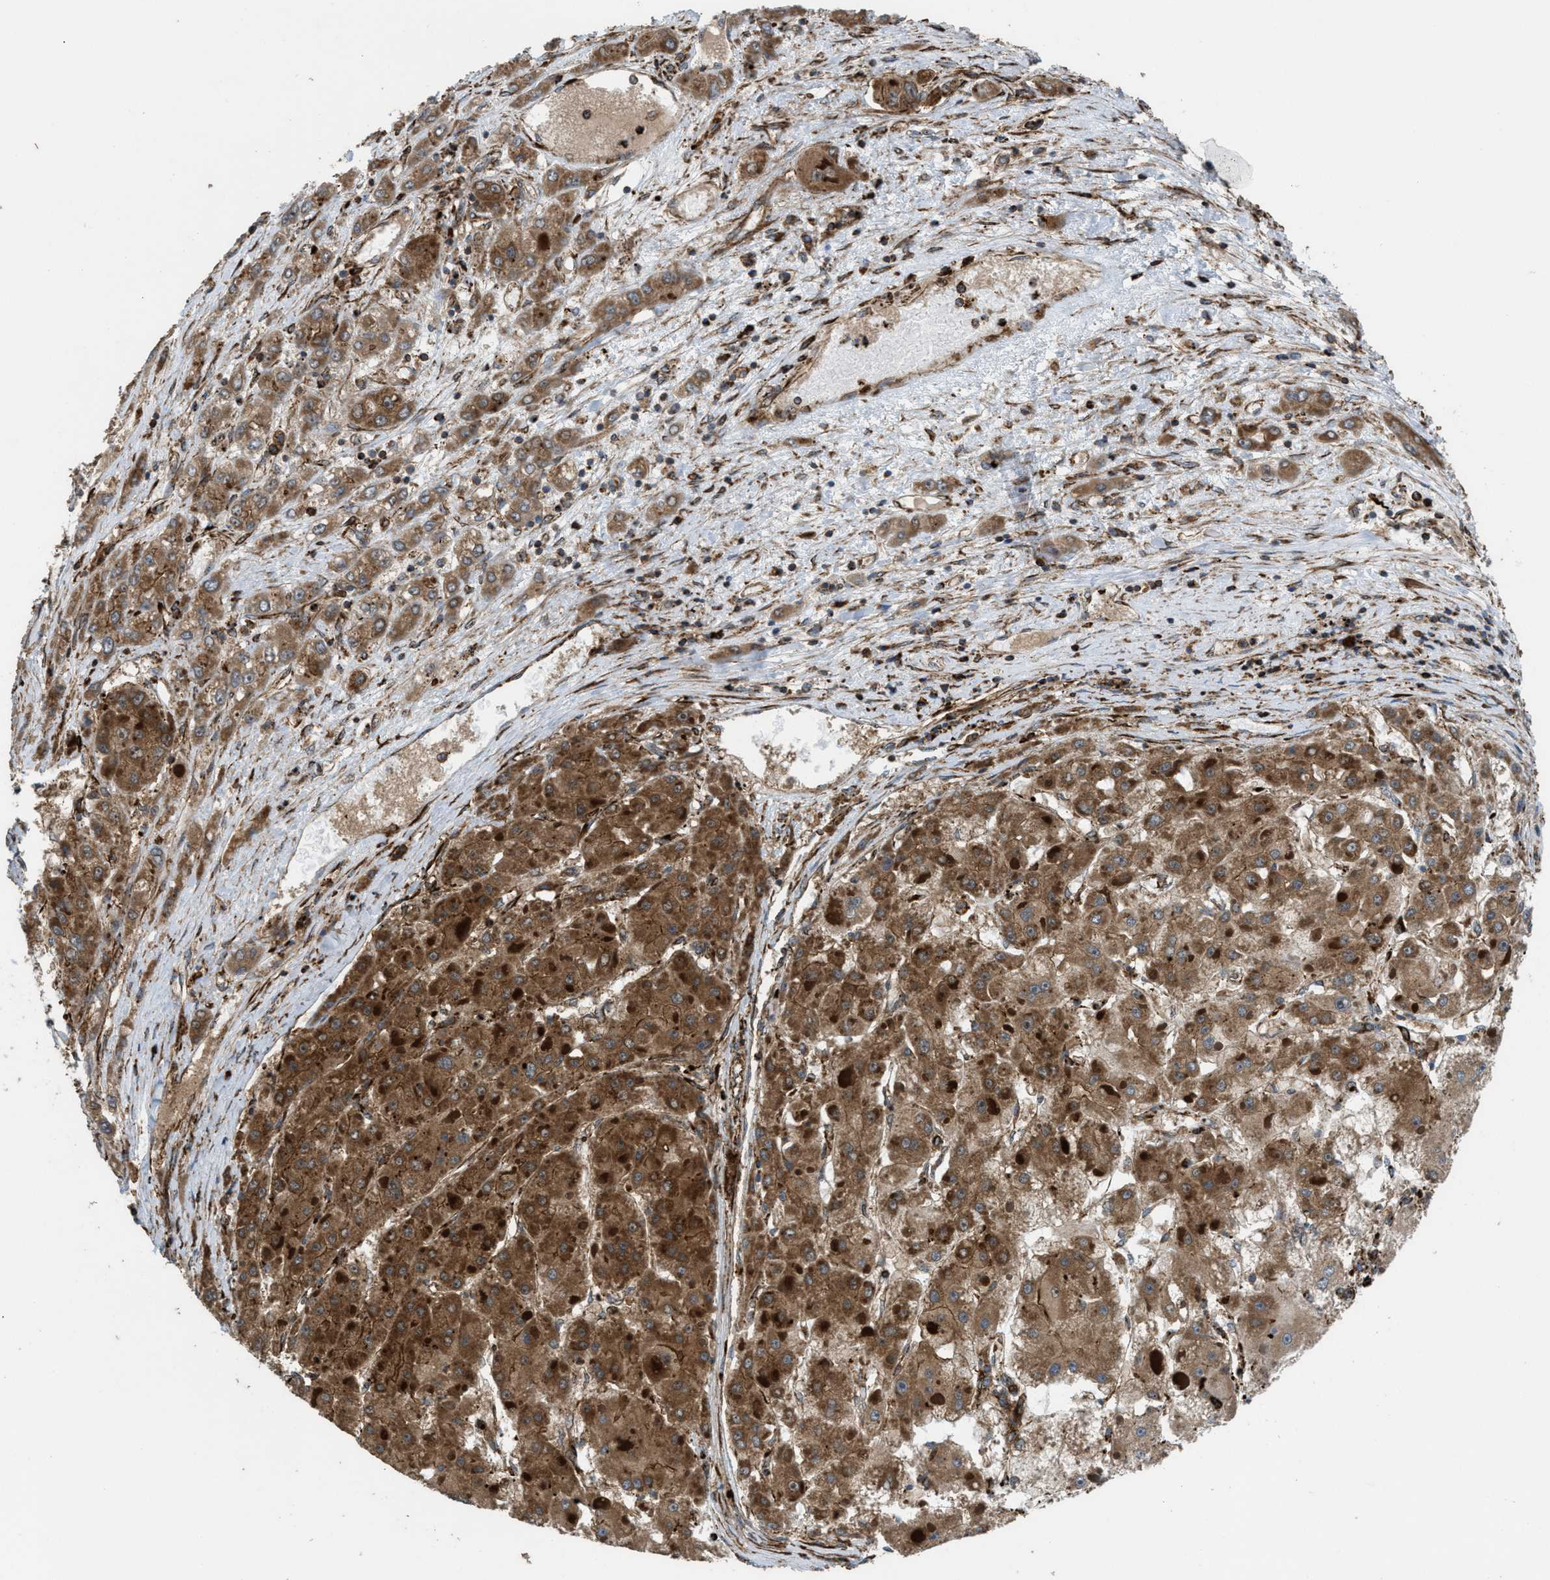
{"staining": {"intensity": "strong", "quantity": ">75%", "location": "cytoplasmic/membranous"}, "tissue": "liver cancer", "cell_type": "Tumor cells", "image_type": "cancer", "snomed": [{"axis": "morphology", "description": "Carcinoma, Hepatocellular, NOS"}, {"axis": "topography", "description": "Liver"}], "caption": "Liver cancer (hepatocellular carcinoma) stained with a brown dye demonstrates strong cytoplasmic/membranous positive expression in about >75% of tumor cells.", "gene": "EGLN1", "patient": {"sex": "female", "age": 73}}